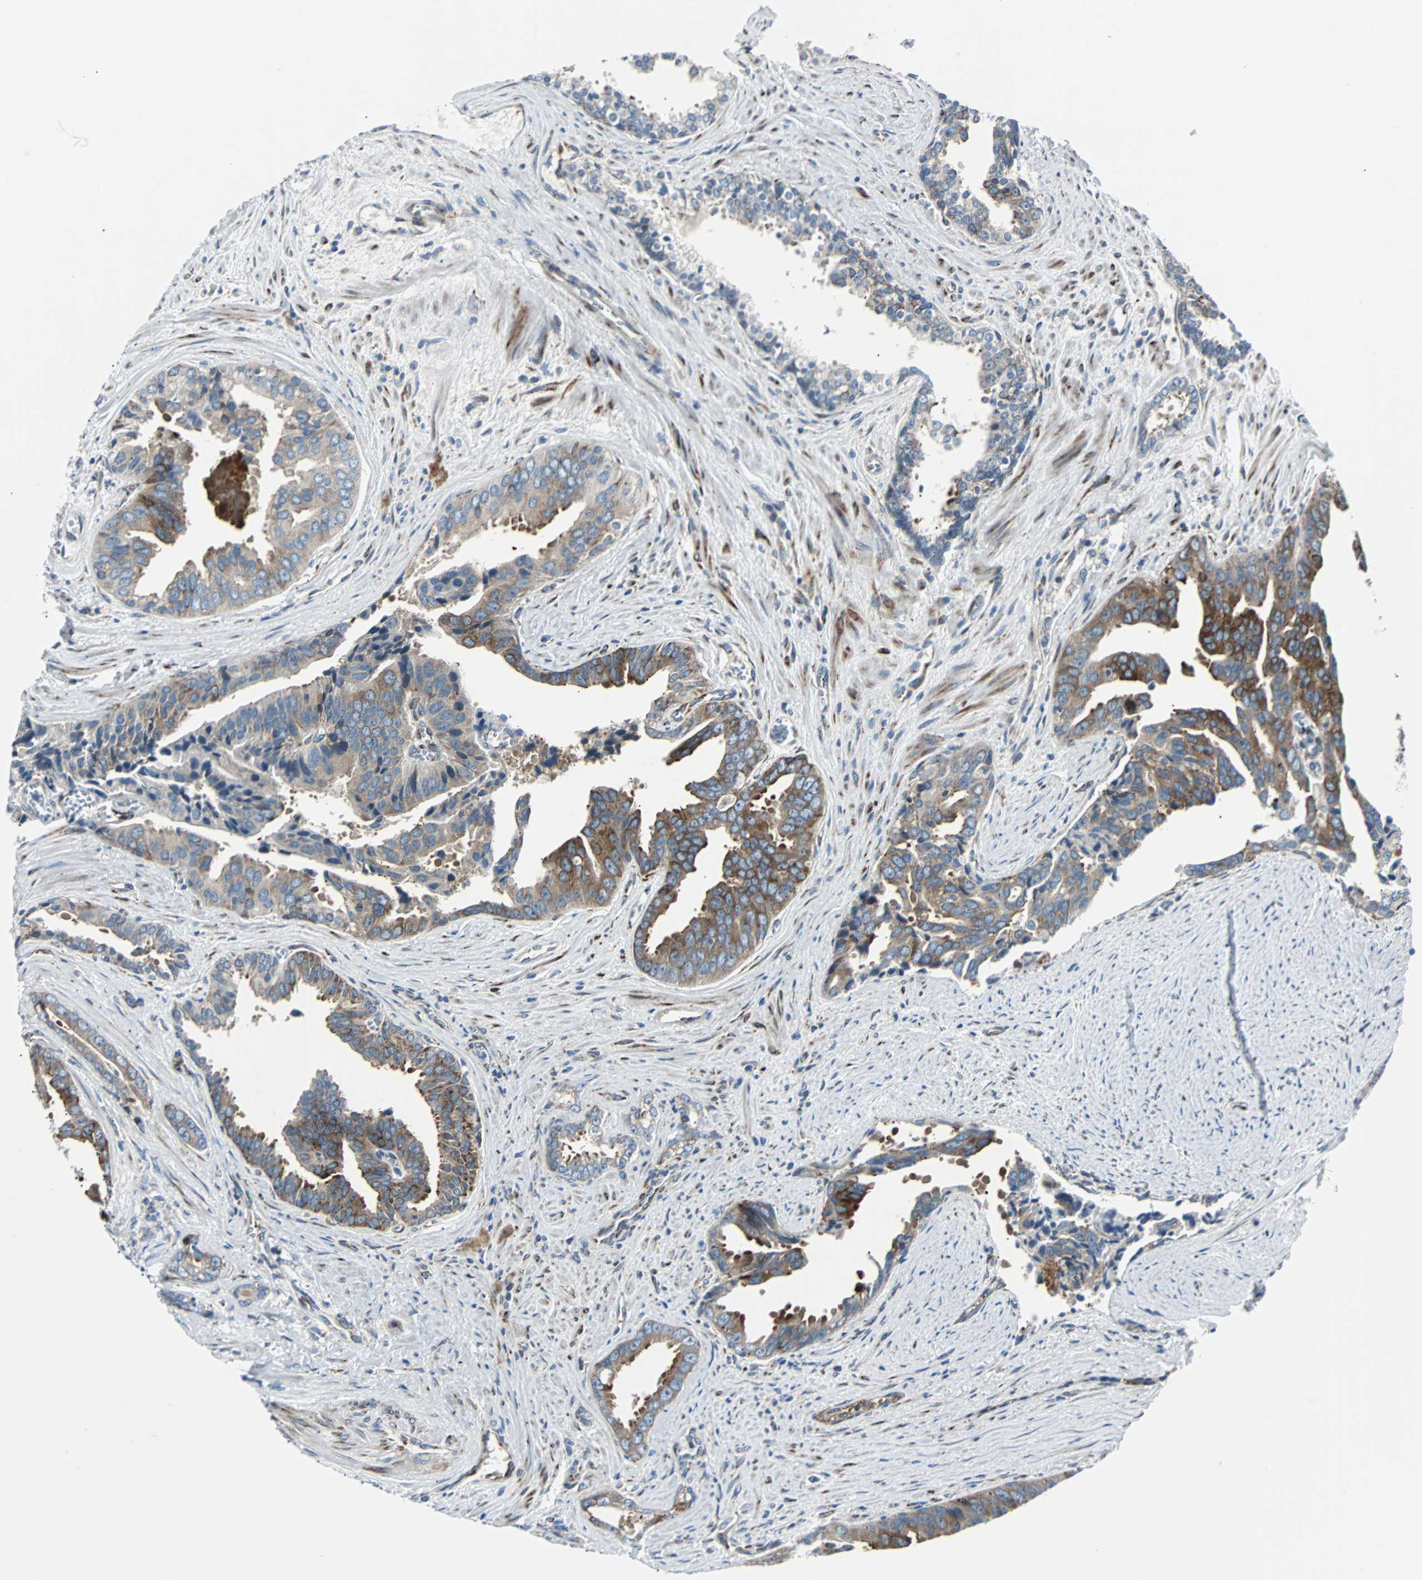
{"staining": {"intensity": "moderate", "quantity": ">75%", "location": "cytoplasmic/membranous"}, "tissue": "prostate cancer", "cell_type": "Tumor cells", "image_type": "cancer", "snomed": [{"axis": "morphology", "description": "Adenocarcinoma, High grade"}, {"axis": "topography", "description": "Prostate"}], "caption": "Protein expression analysis of human prostate cancer (adenocarcinoma (high-grade)) reveals moderate cytoplasmic/membranous positivity in approximately >75% of tumor cells.", "gene": "BBC3", "patient": {"sex": "male", "age": 67}}